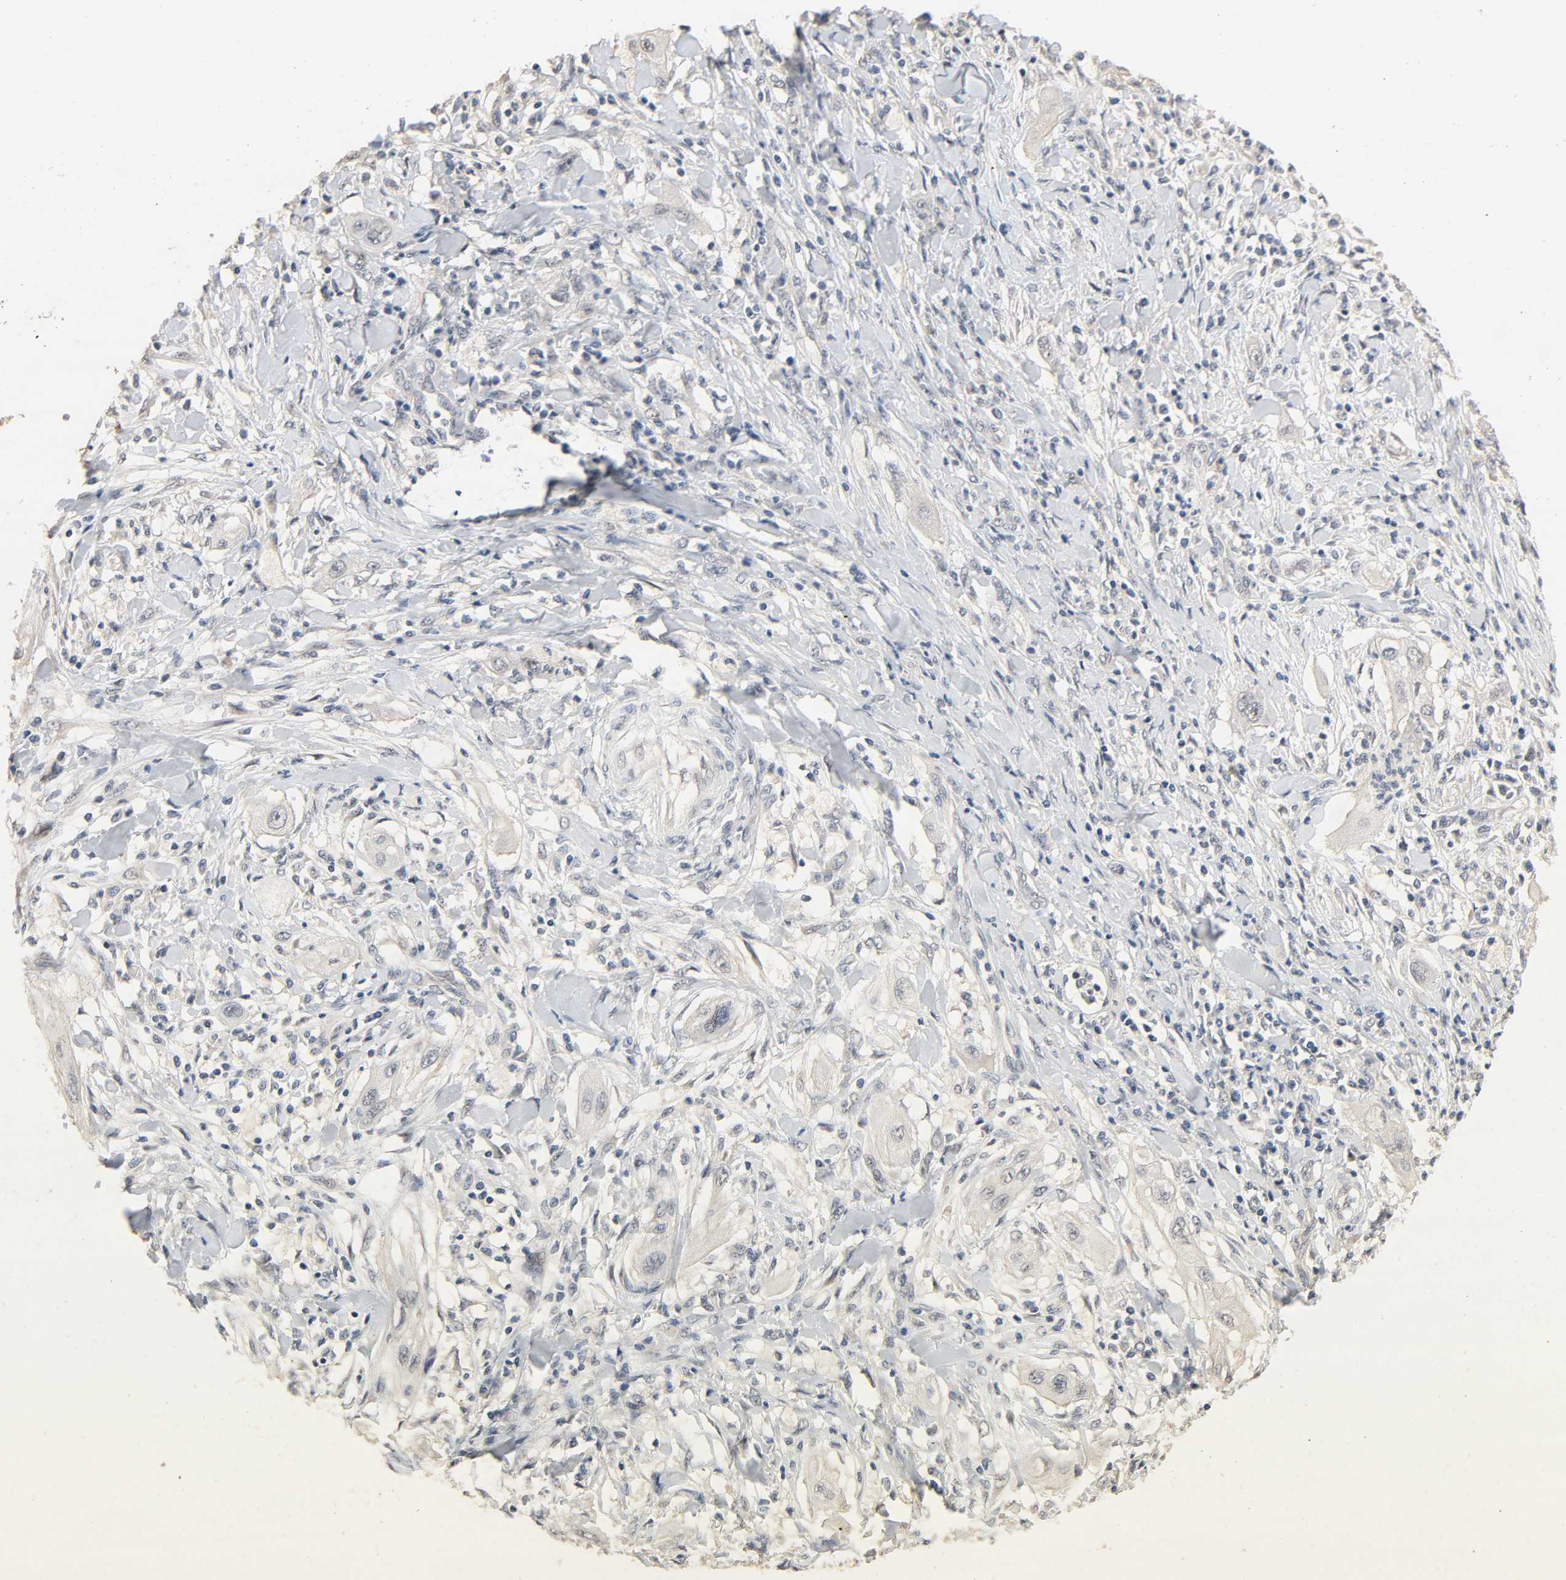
{"staining": {"intensity": "negative", "quantity": "none", "location": "none"}, "tissue": "lung cancer", "cell_type": "Tumor cells", "image_type": "cancer", "snomed": [{"axis": "morphology", "description": "Squamous cell carcinoma, NOS"}, {"axis": "topography", "description": "Lung"}], "caption": "Image shows no significant protein staining in tumor cells of lung cancer.", "gene": "MAGEA8", "patient": {"sex": "female", "age": 47}}